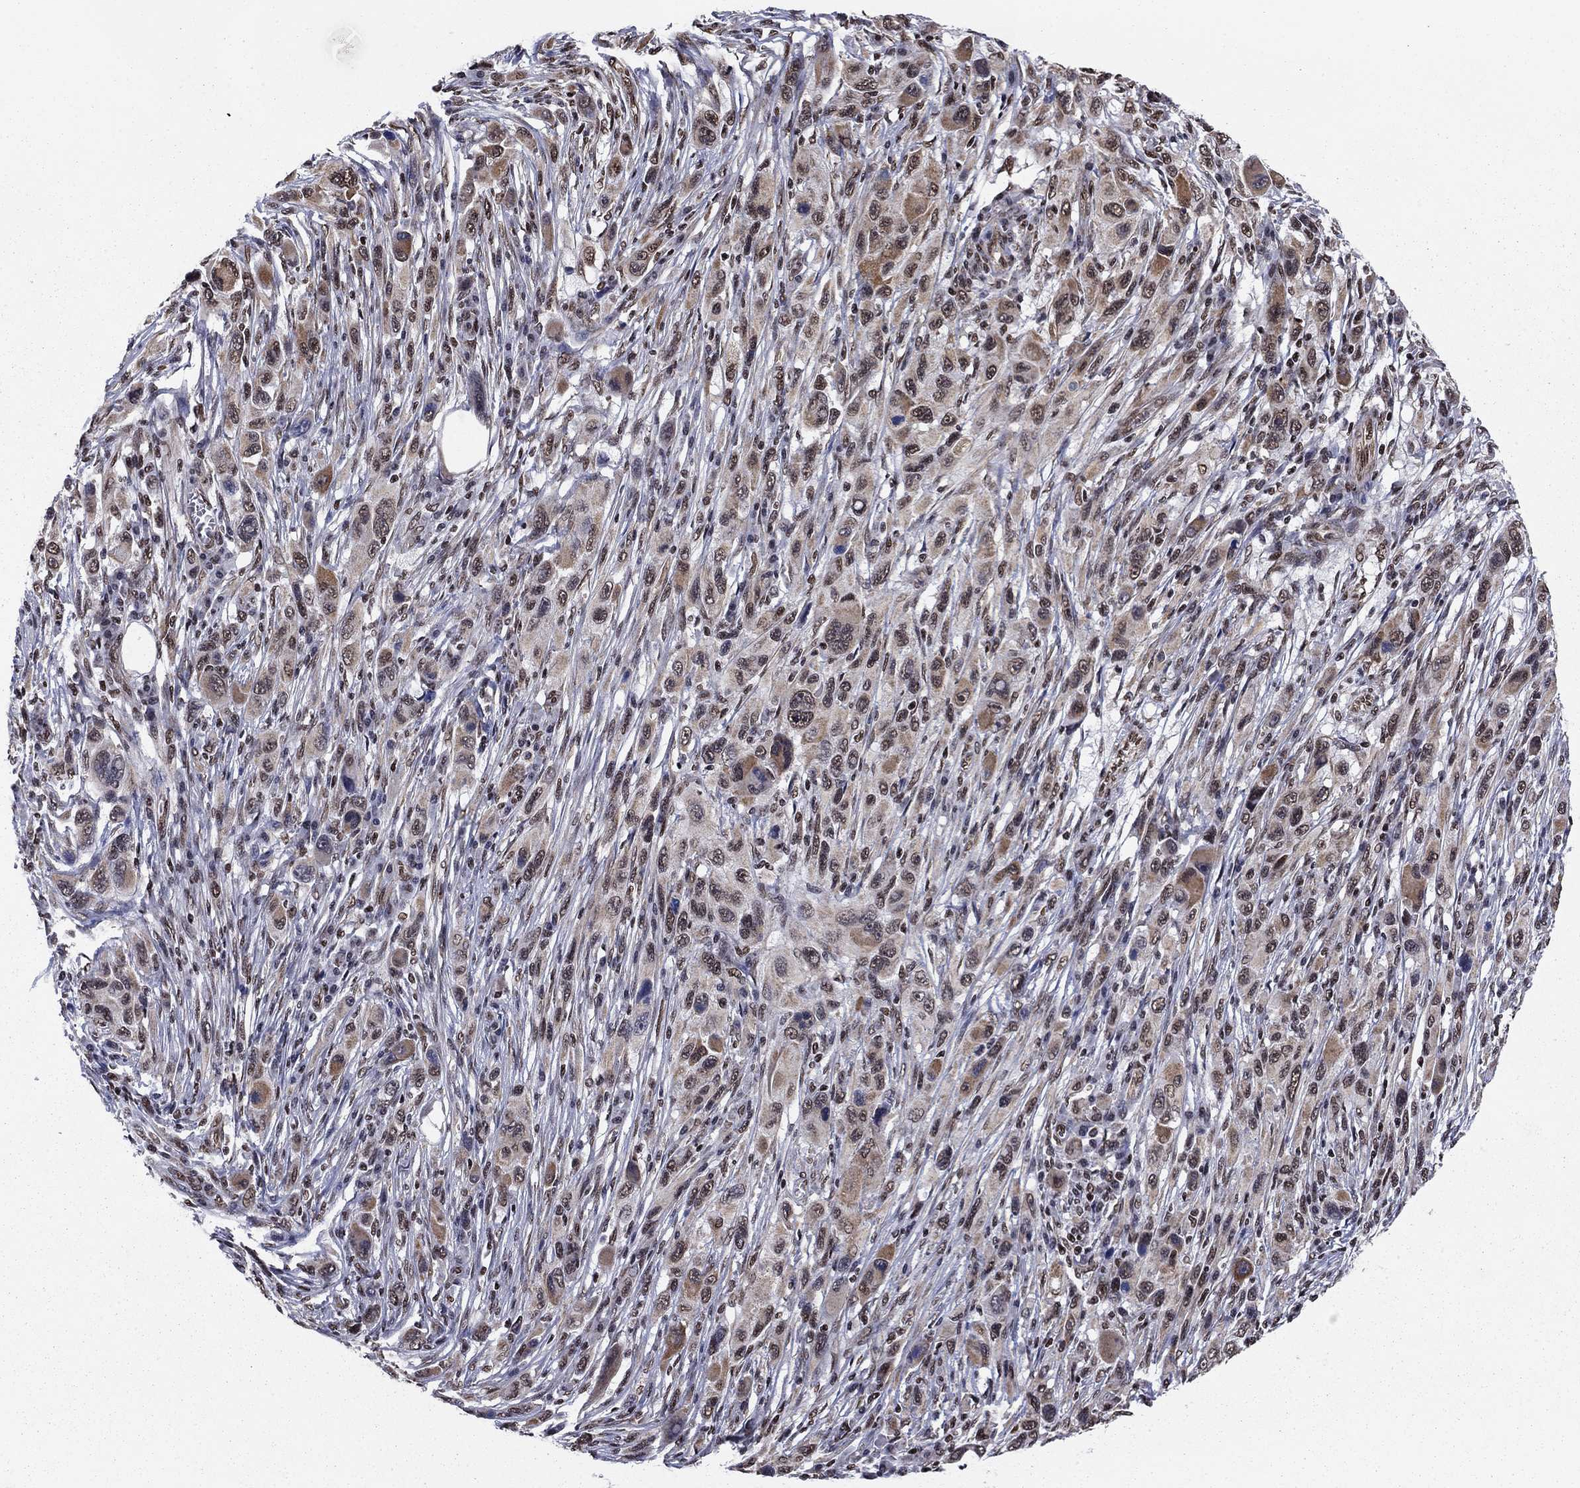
{"staining": {"intensity": "moderate", "quantity": "<25%", "location": "cytoplasmic/membranous,nuclear"}, "tissue": "melanoma", "cell_type": "Tumor cells", "image_type": "cancer", "snomed": [{"axis": "morphology", "description": "Malignant melanoma, NOS"}, {"axis": "topography", "description": "Skin"}], "caption": "Melanoma stained with a protein marker shows moderate staining in tumor cells.", "gene": "N4BP2", "patient": {"sex": "male", "age": 53}}